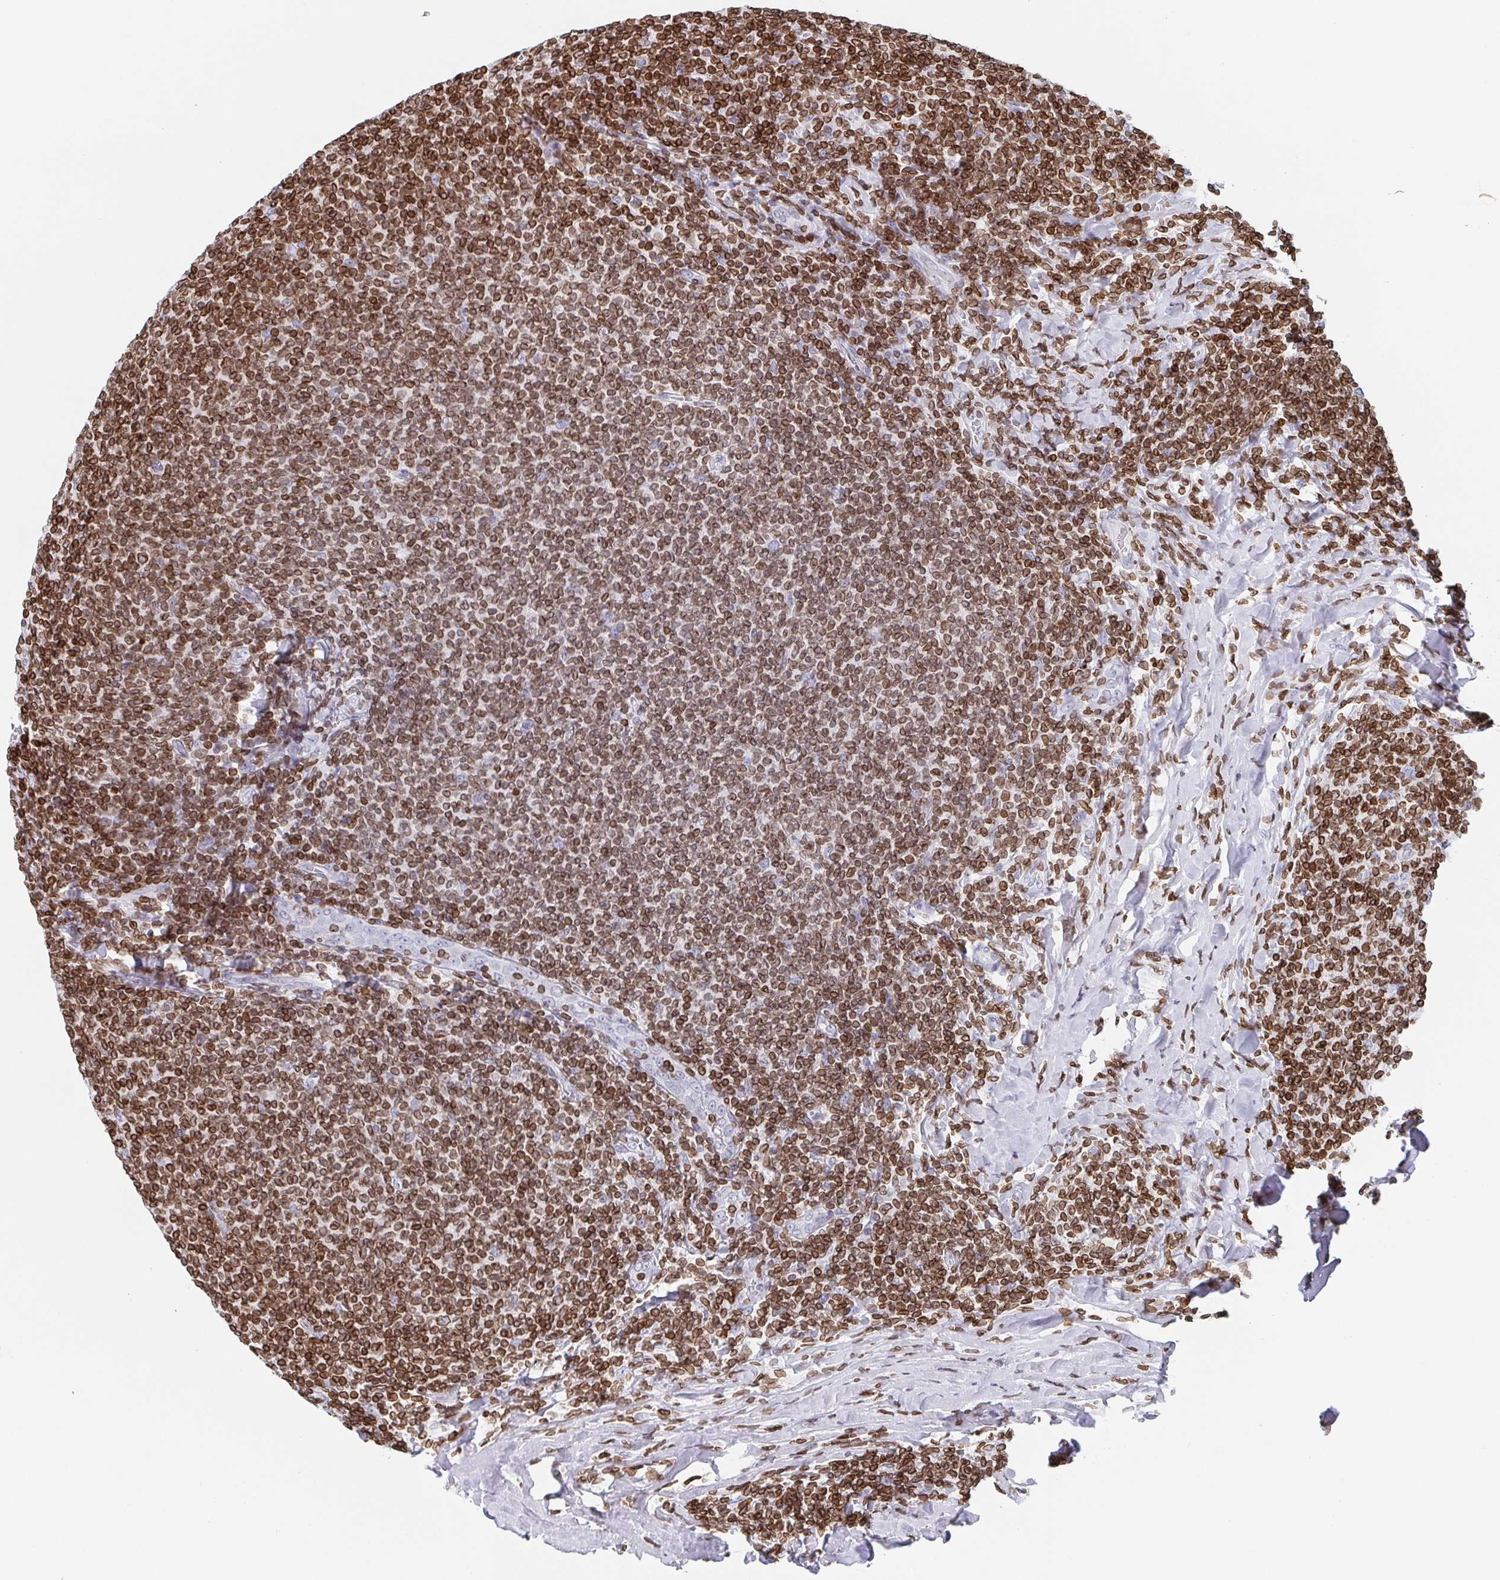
{"staining": {"intensity": "moderate", "quantity": ">75%", "location": "cytoplasmic/membranous,nuclear"}, "tissue": "lymphoma", "cell_type": "Tumor cells", "image_type": "cancer", "snomed": [{"axis": "morphology", "description": "Malignant lymphoma, non-Hodgkin's type, Low grade"}, {"axis": "topography", "description": "Lymph node"}], "caption": "Tumor cells reveal moderate cytoplasmic/membranous and nuclear expression in approximately >75% of cells in lymphoma.", "gene": "BTBD7", "patient": {"sex": "male", "age": 52}}